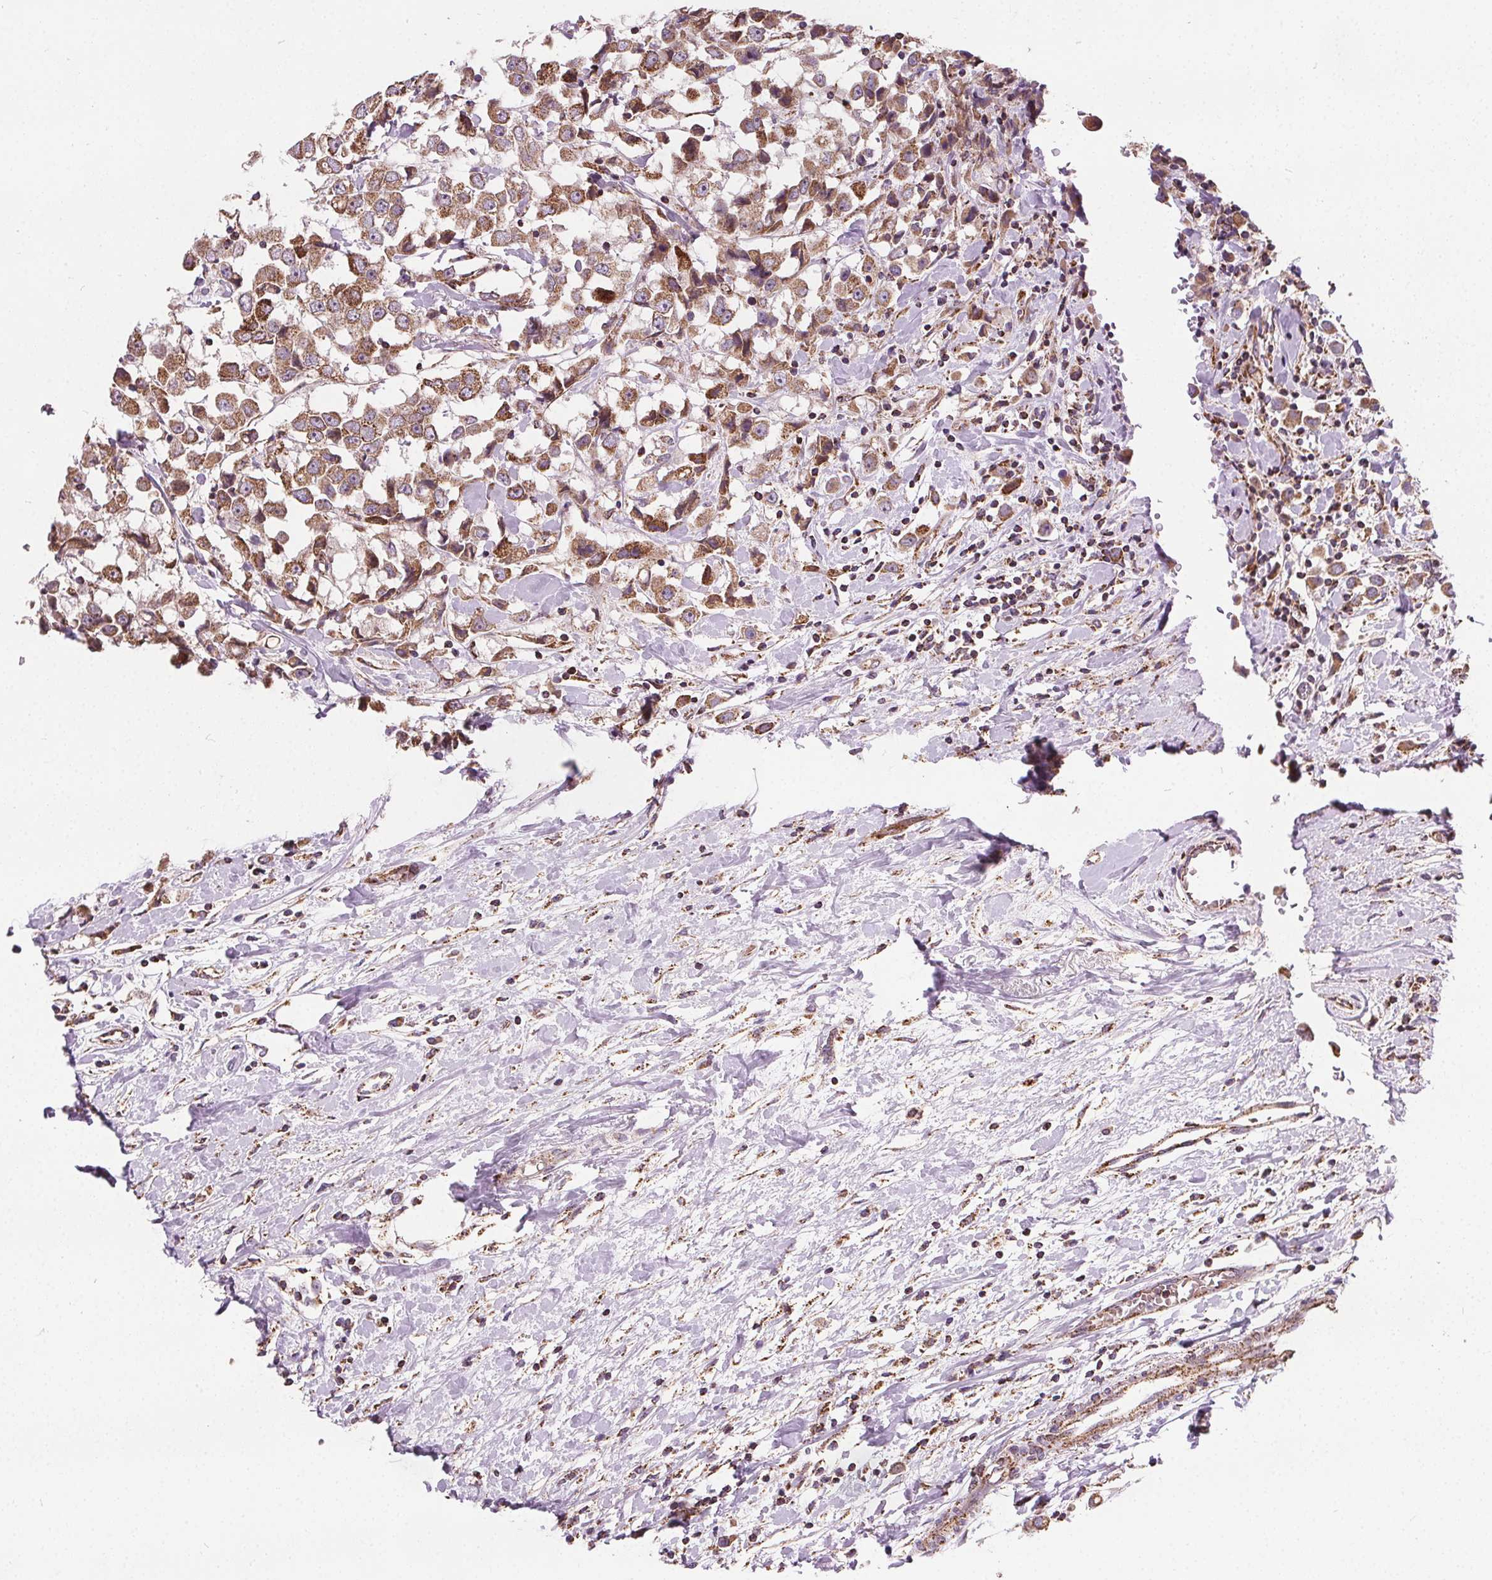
{"staining": {"intensity": "moderate", "quantity": ">75%", "location": "cytoplasmic/membranous"}, "tissue": "breast cancer", "cell_type": "Tumor cells", "image_type": "cancer", "snomed": [{"axis": "morphology", "description": "Duct carcinoma"}, {"axis": "topography", "description": "Breast"}], "caption": "Protein staining shows moderate cytoplasmic/membranous positivity in approximately >75% of tumor cells in breast infiltrating ductal carcinoma.", "gene": "GOLT1B", "patient": {"sex": "female", "age": 61}}